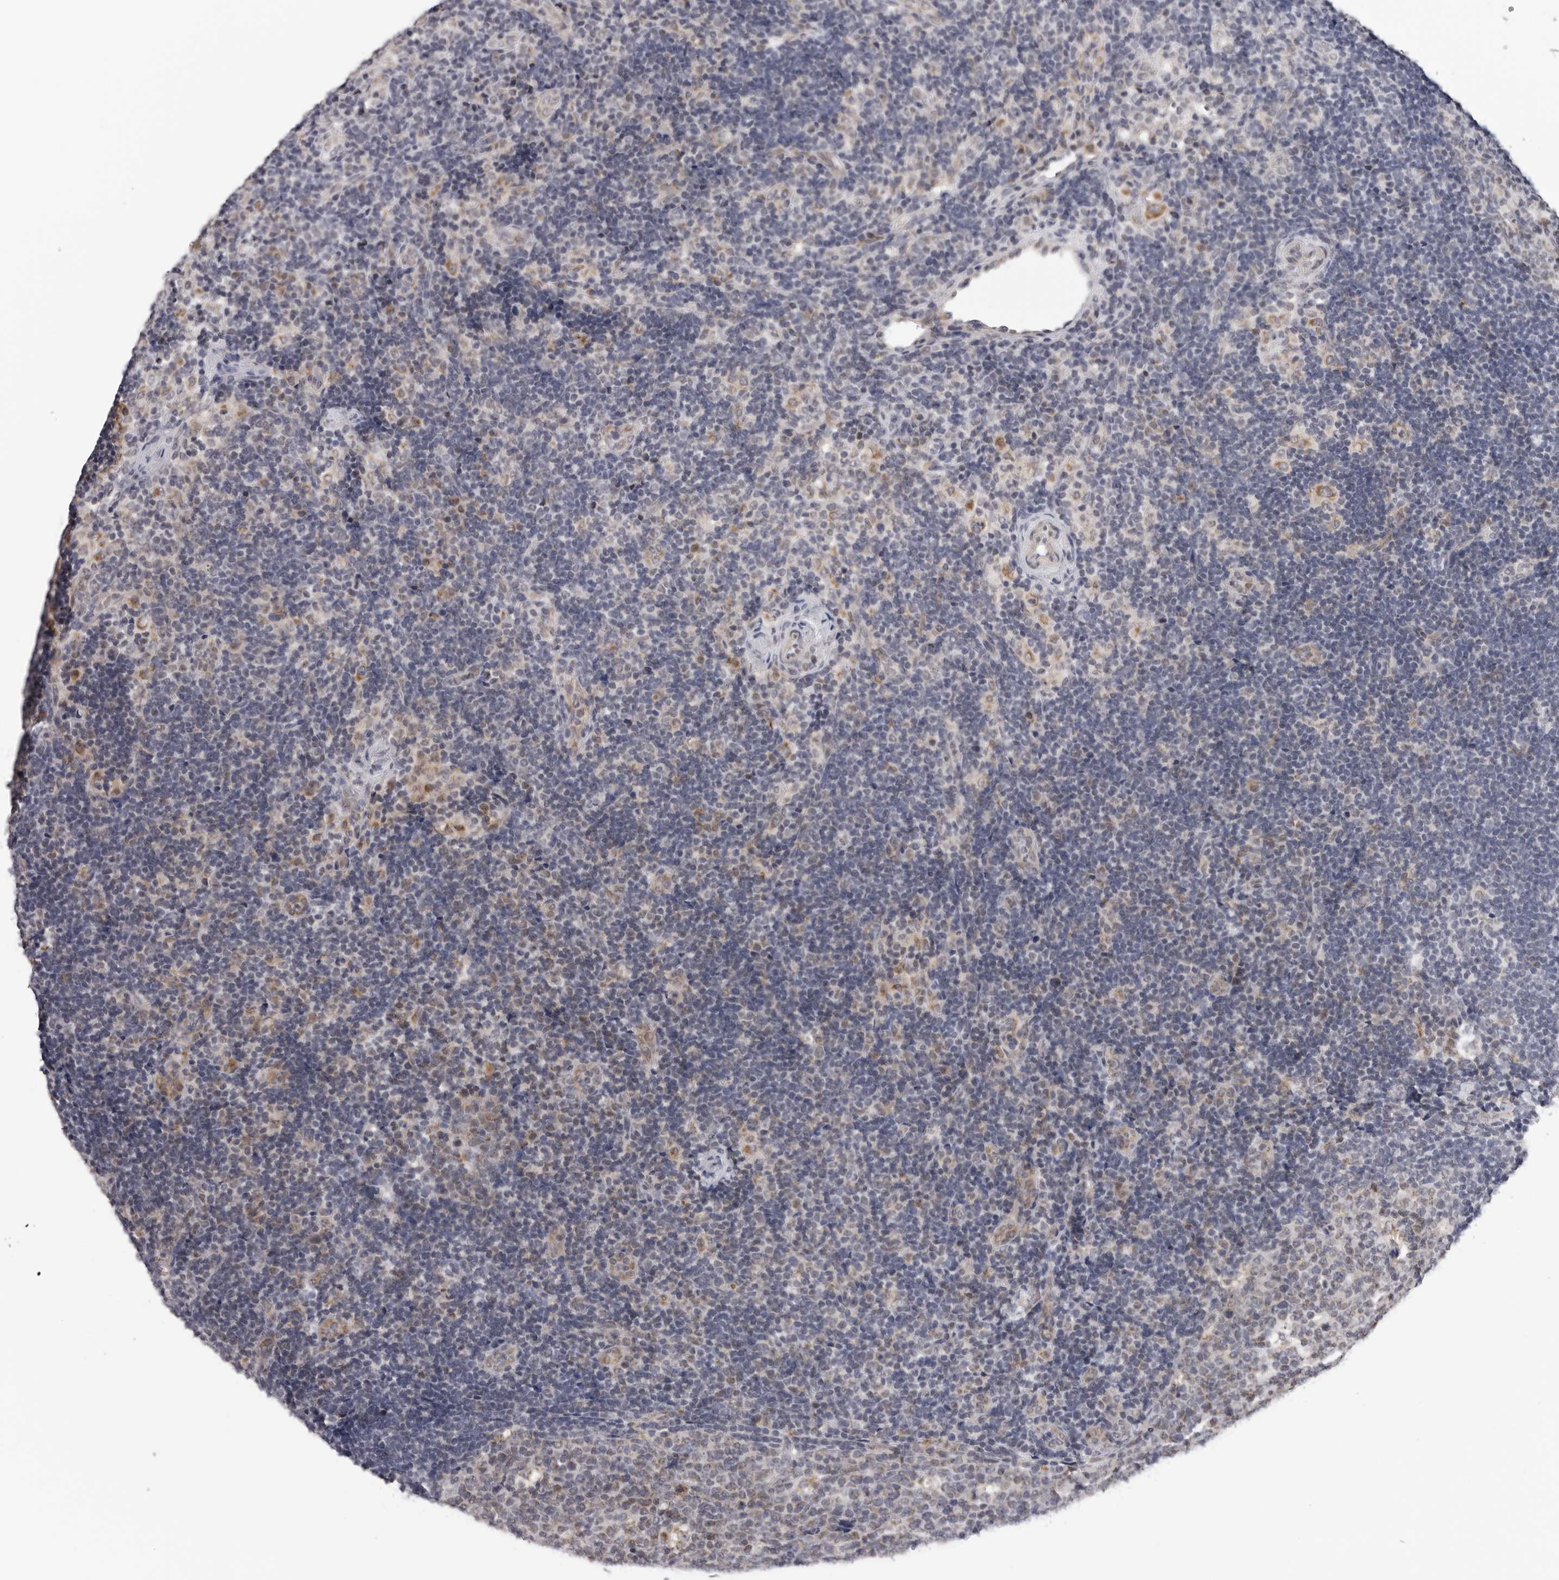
{"staining": {"intensity": "weak", "quantity": "<25%", "location": "cytoplasmic/membranous"}, "tissue": "lymph node", "cell_type": "Germinal center cells", "image_type": "normal", "snomed": [{"axis": "morphology", "description": "Normal tissue, NOS"}, {"axis": "topography", "description": "Lymph node"}], "caption": "This histopathology image is of normal lymph node stained with IHC to label a protein in brown with the nuclei are counter-stained blue. There is no positivity in germinal center cells. (Stains: DAB immunohistochemistry (IHC) with hematoxylin counter stain, Microscopy: brightfield microscopy at high magnification).", "gene": "CPT2", "patient": {"sex": "female", "age": 22}}